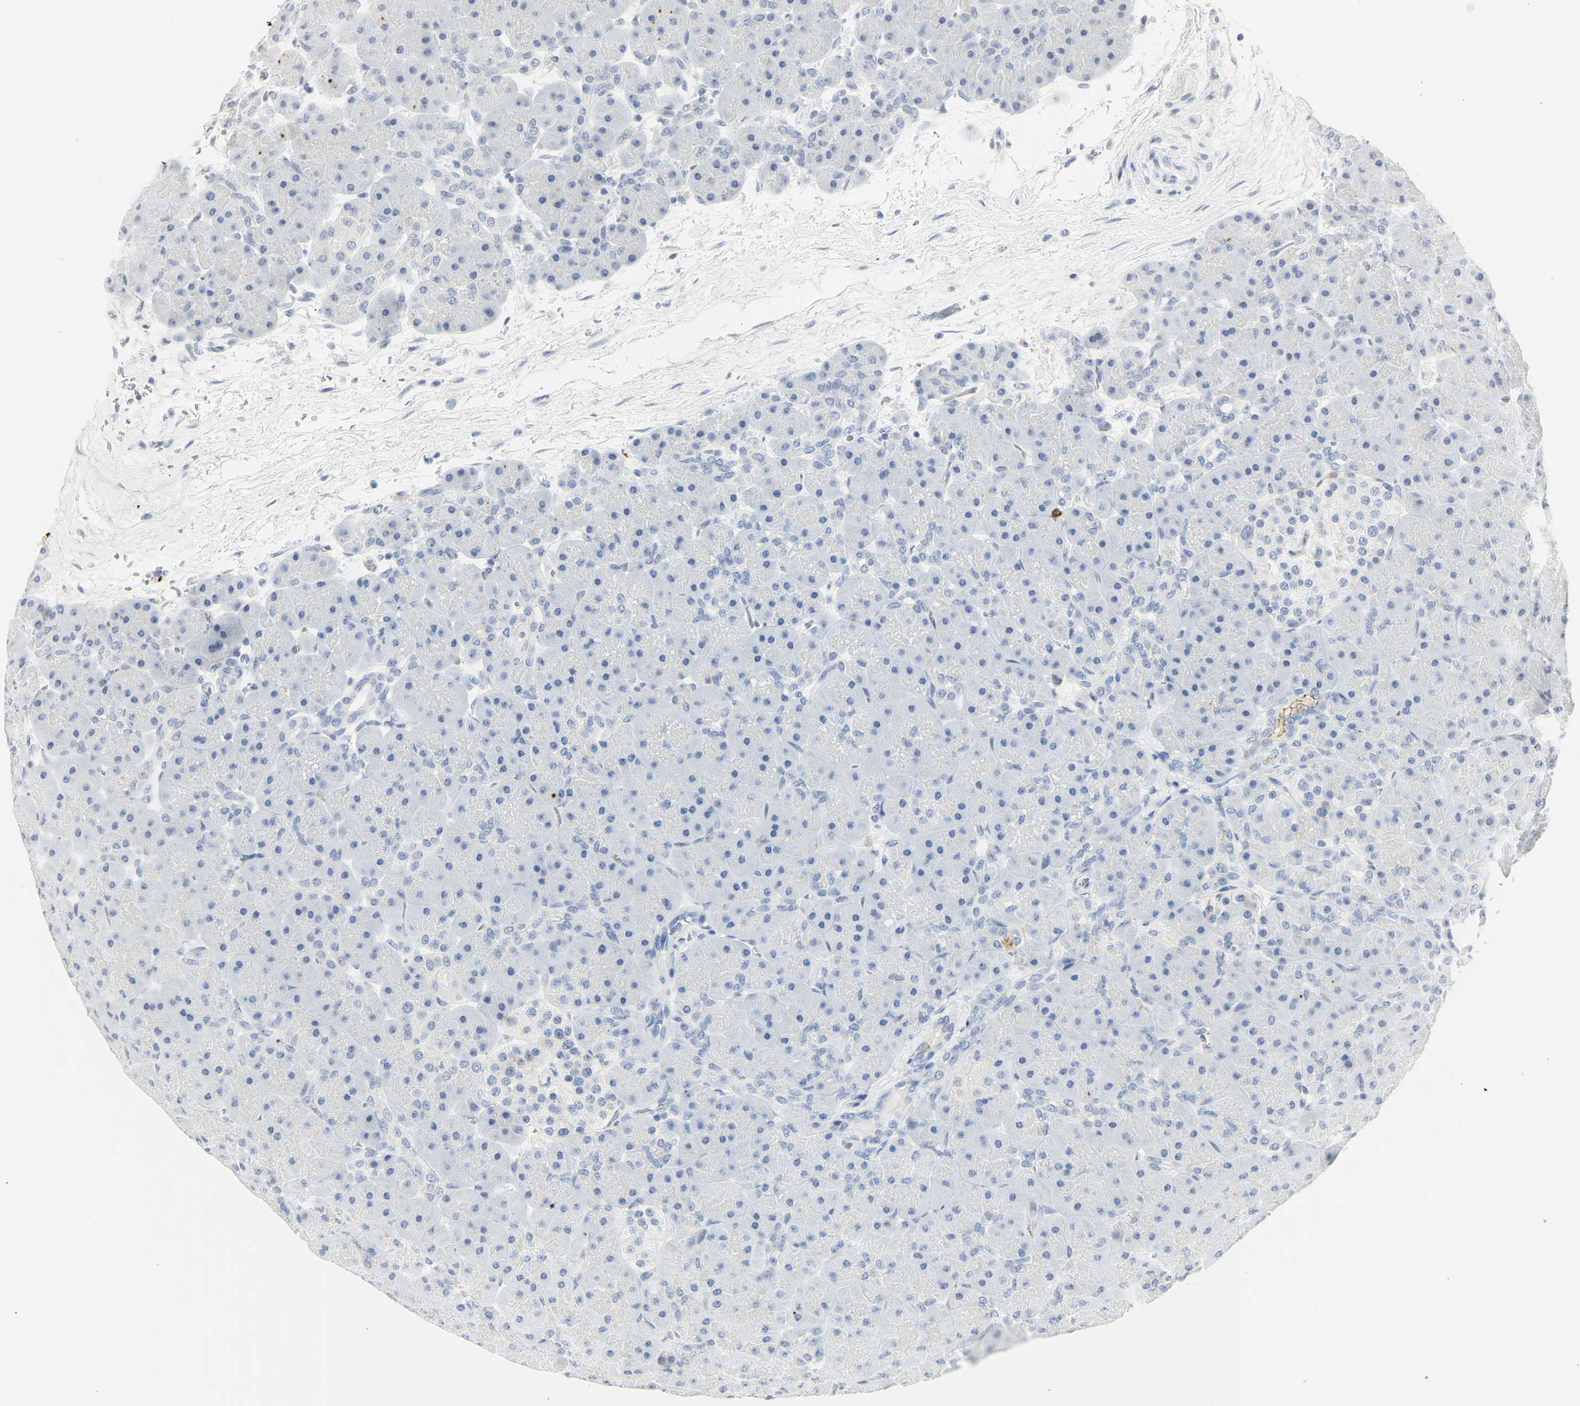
{"staining": {"intensity": "negative", "quantity": "none", "location": "none"}, "tissue": "pancreas", "cell_type": "Exocrine glandular cells", "image_type": "normal", "snomed": [{"axis": "morphology", "description": "Normal tissue, NOS"}, {"axis": "topography", "description": "Pancreas"}], "caption": "This is an immunohistochemistry histopathology image of benign human pancreas. There is no expression in exocrine glandular cells.", "gene": "CEACAM5", "patient": {"sex": "male", "age": 66}}